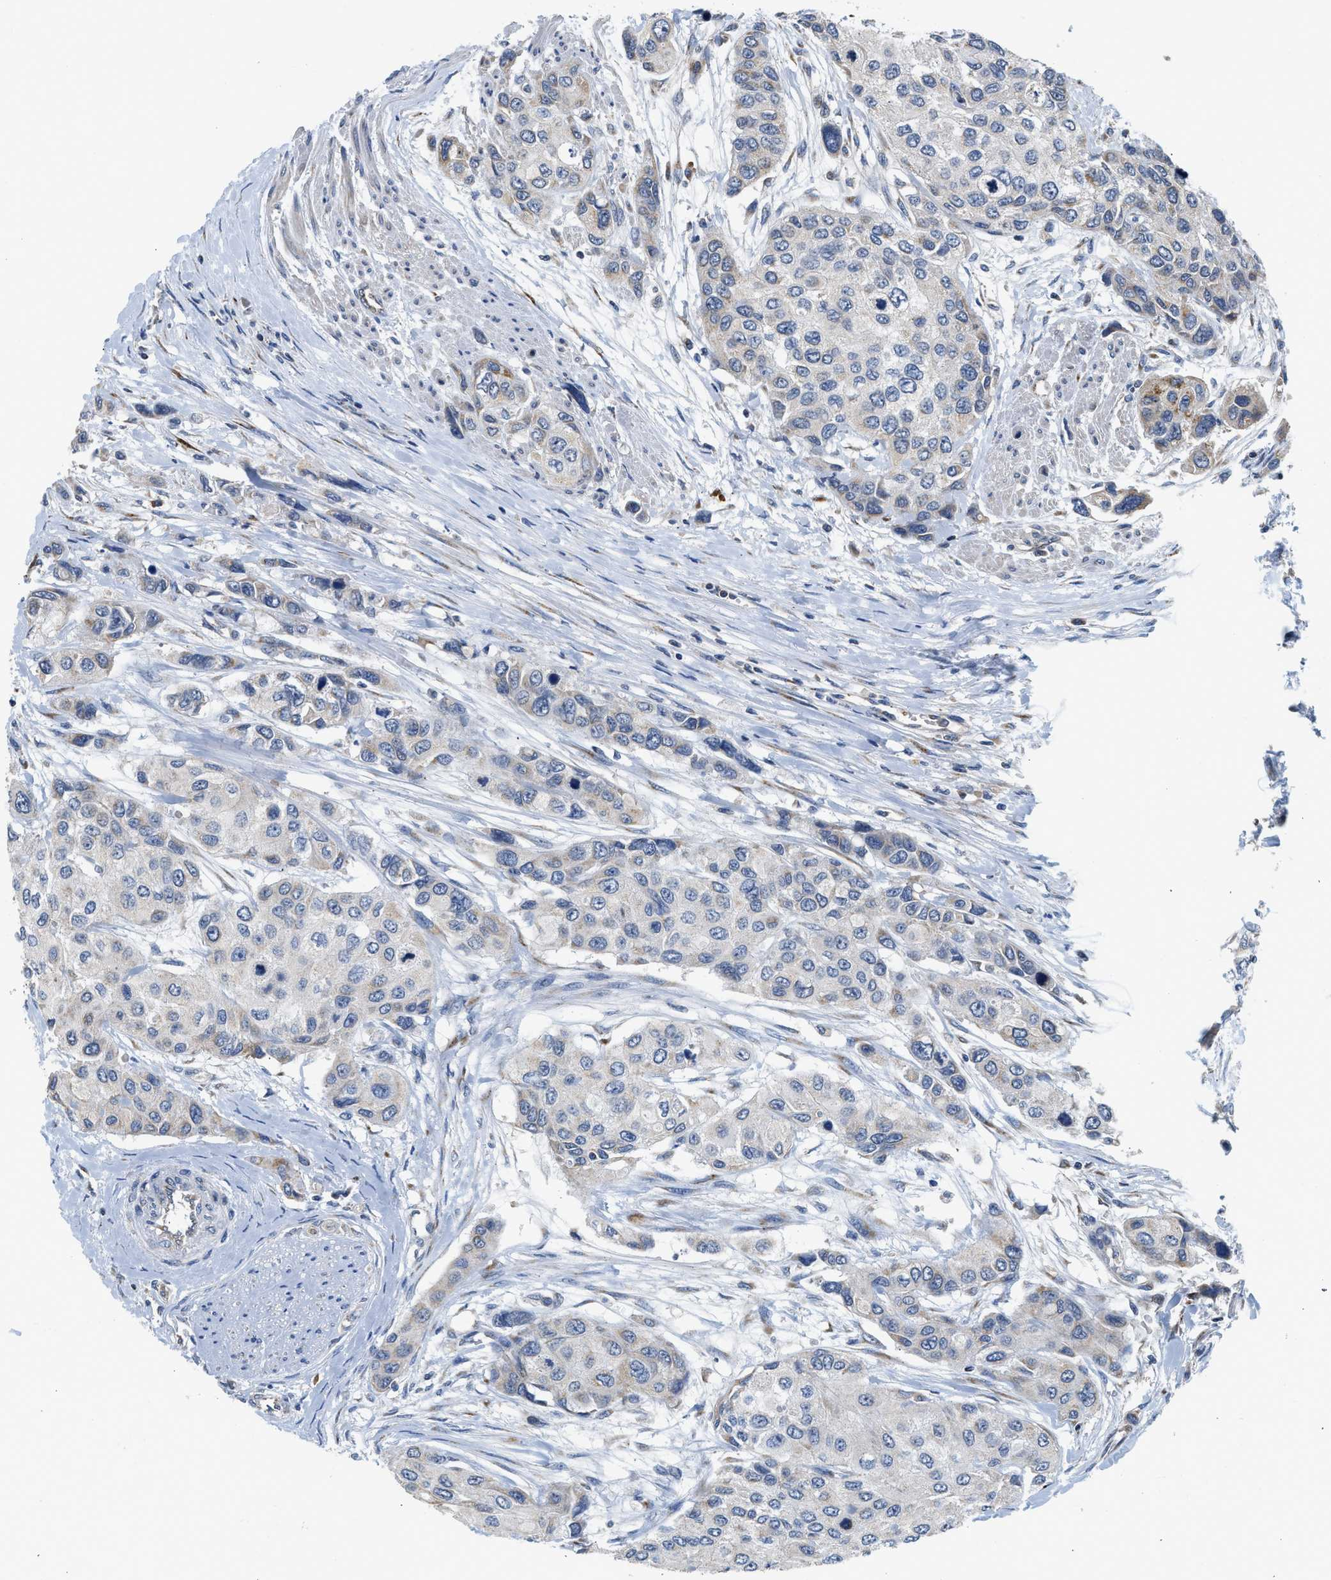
{"staining": {"intensity": "weak", "quantity": "<25%", "location": "cytoplasmic/membranous"}, "tissue": "urothelial cancer", "cell_type": "Tumor cells", "image_type": "cancer", "snomed": [{"axis": "morphology", "description": "Urothelial carcinoma, High grade"}, {"axis": "topography", "description": "Urinary bladder"}], "caption": "High magnification brightfield microscopy of high-grade urothelial carcinoma stained with DAB (brown) and counterstained with hematoxylin (blue): tumor cells show no significant expression.", "gene": "PIM1", "patient": {"sex": "female", "age": 56}}